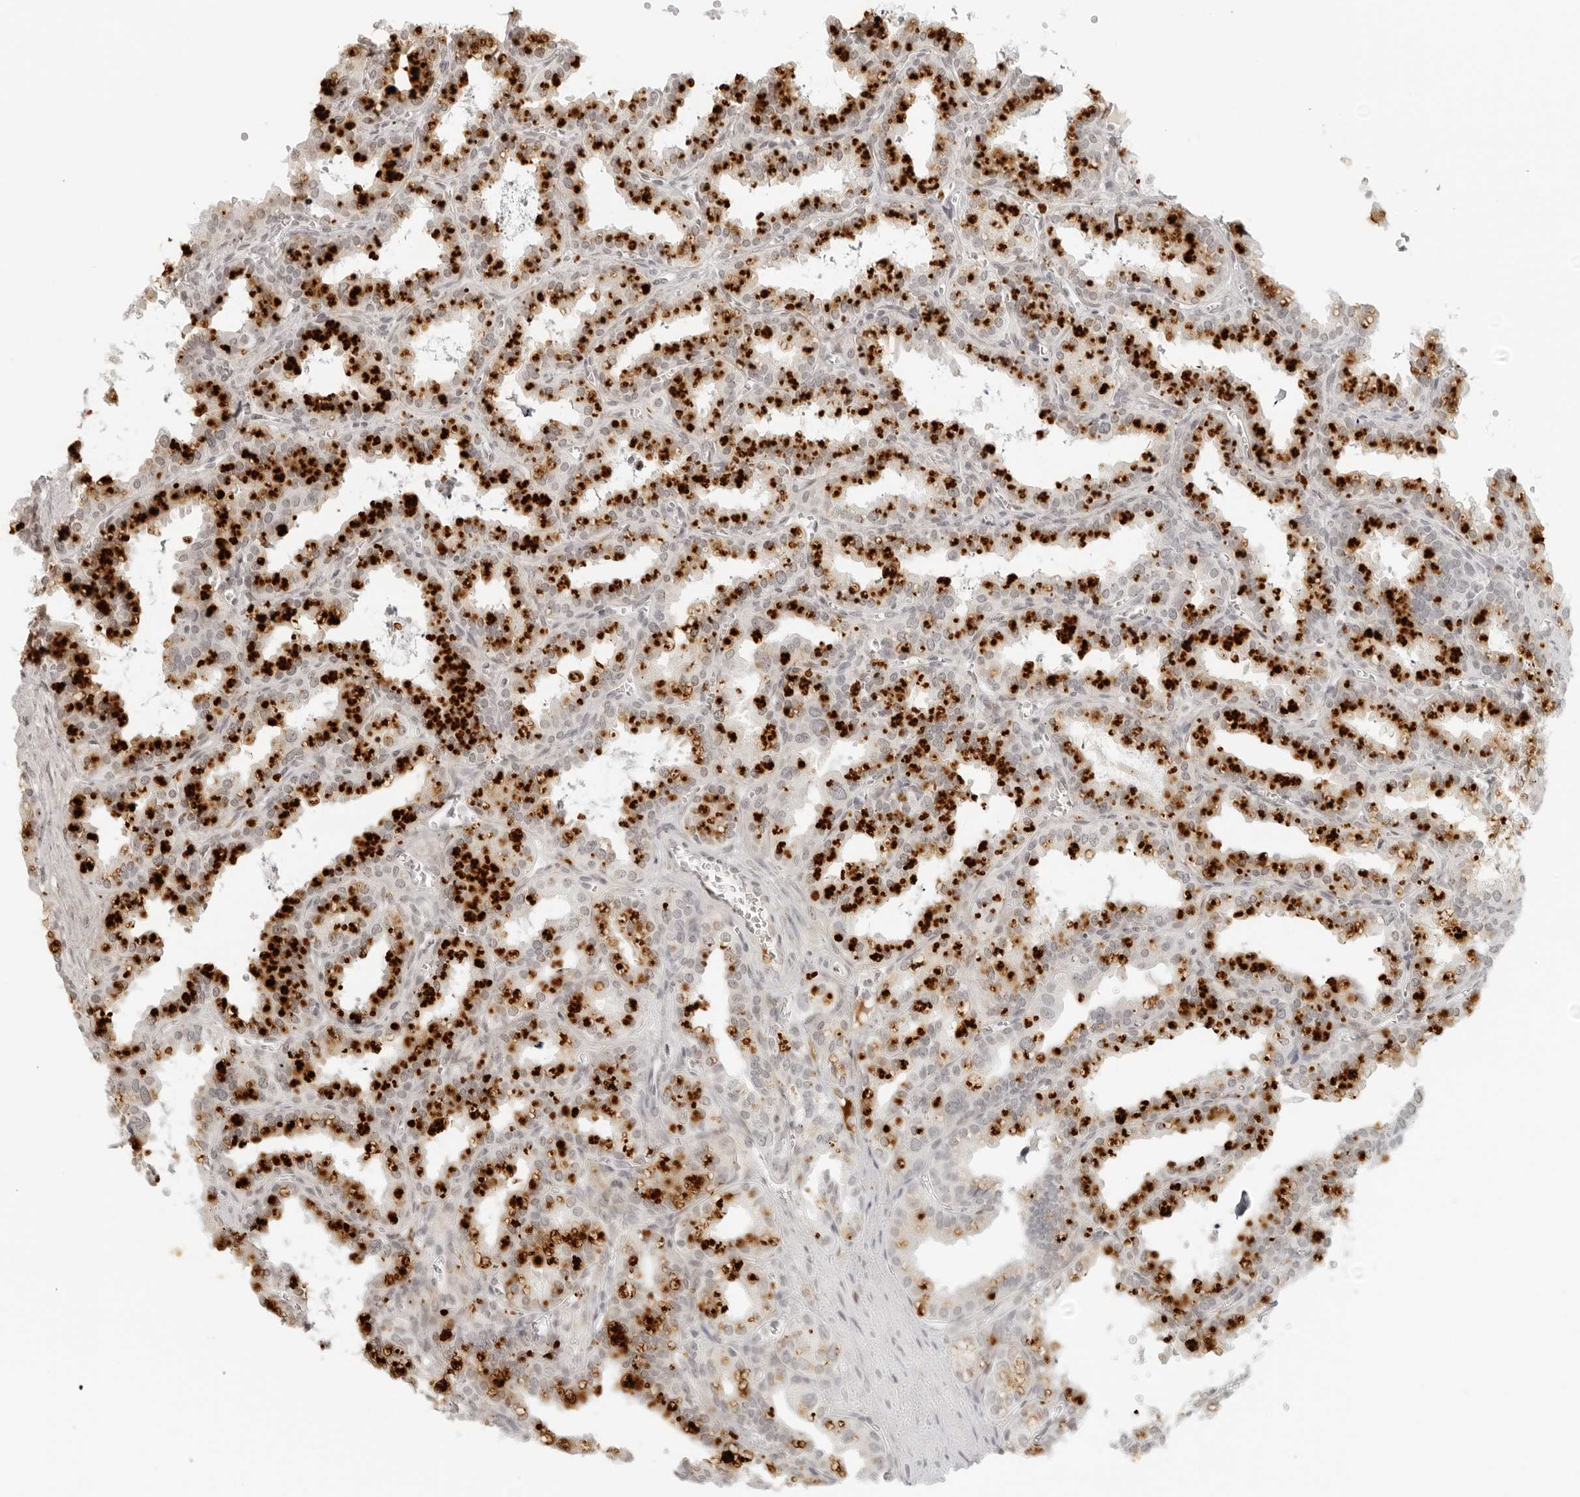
{"staining": {"intensity": "strong", "quantity": ">75%", "location": "cytoplasmic/membranous"}, "tissue": "seminal vesicle", "cell_type": "Glandular cells", "image_type": "normal", "snomed": [{"axis": "morphology", "description": "Normal tissue, NOS"}, {"axis": "topography", "description": "Prostate"}, {"axis": "topography", "description": "Seminal veicle"}], "caption": "Glandular cells demonstrate strong cytoplasmic/membranous staining in about >75% of cells in benign seminal vesicle.", "gene": "ZNF678", "patient": {"sex": "male", "age": 51}}